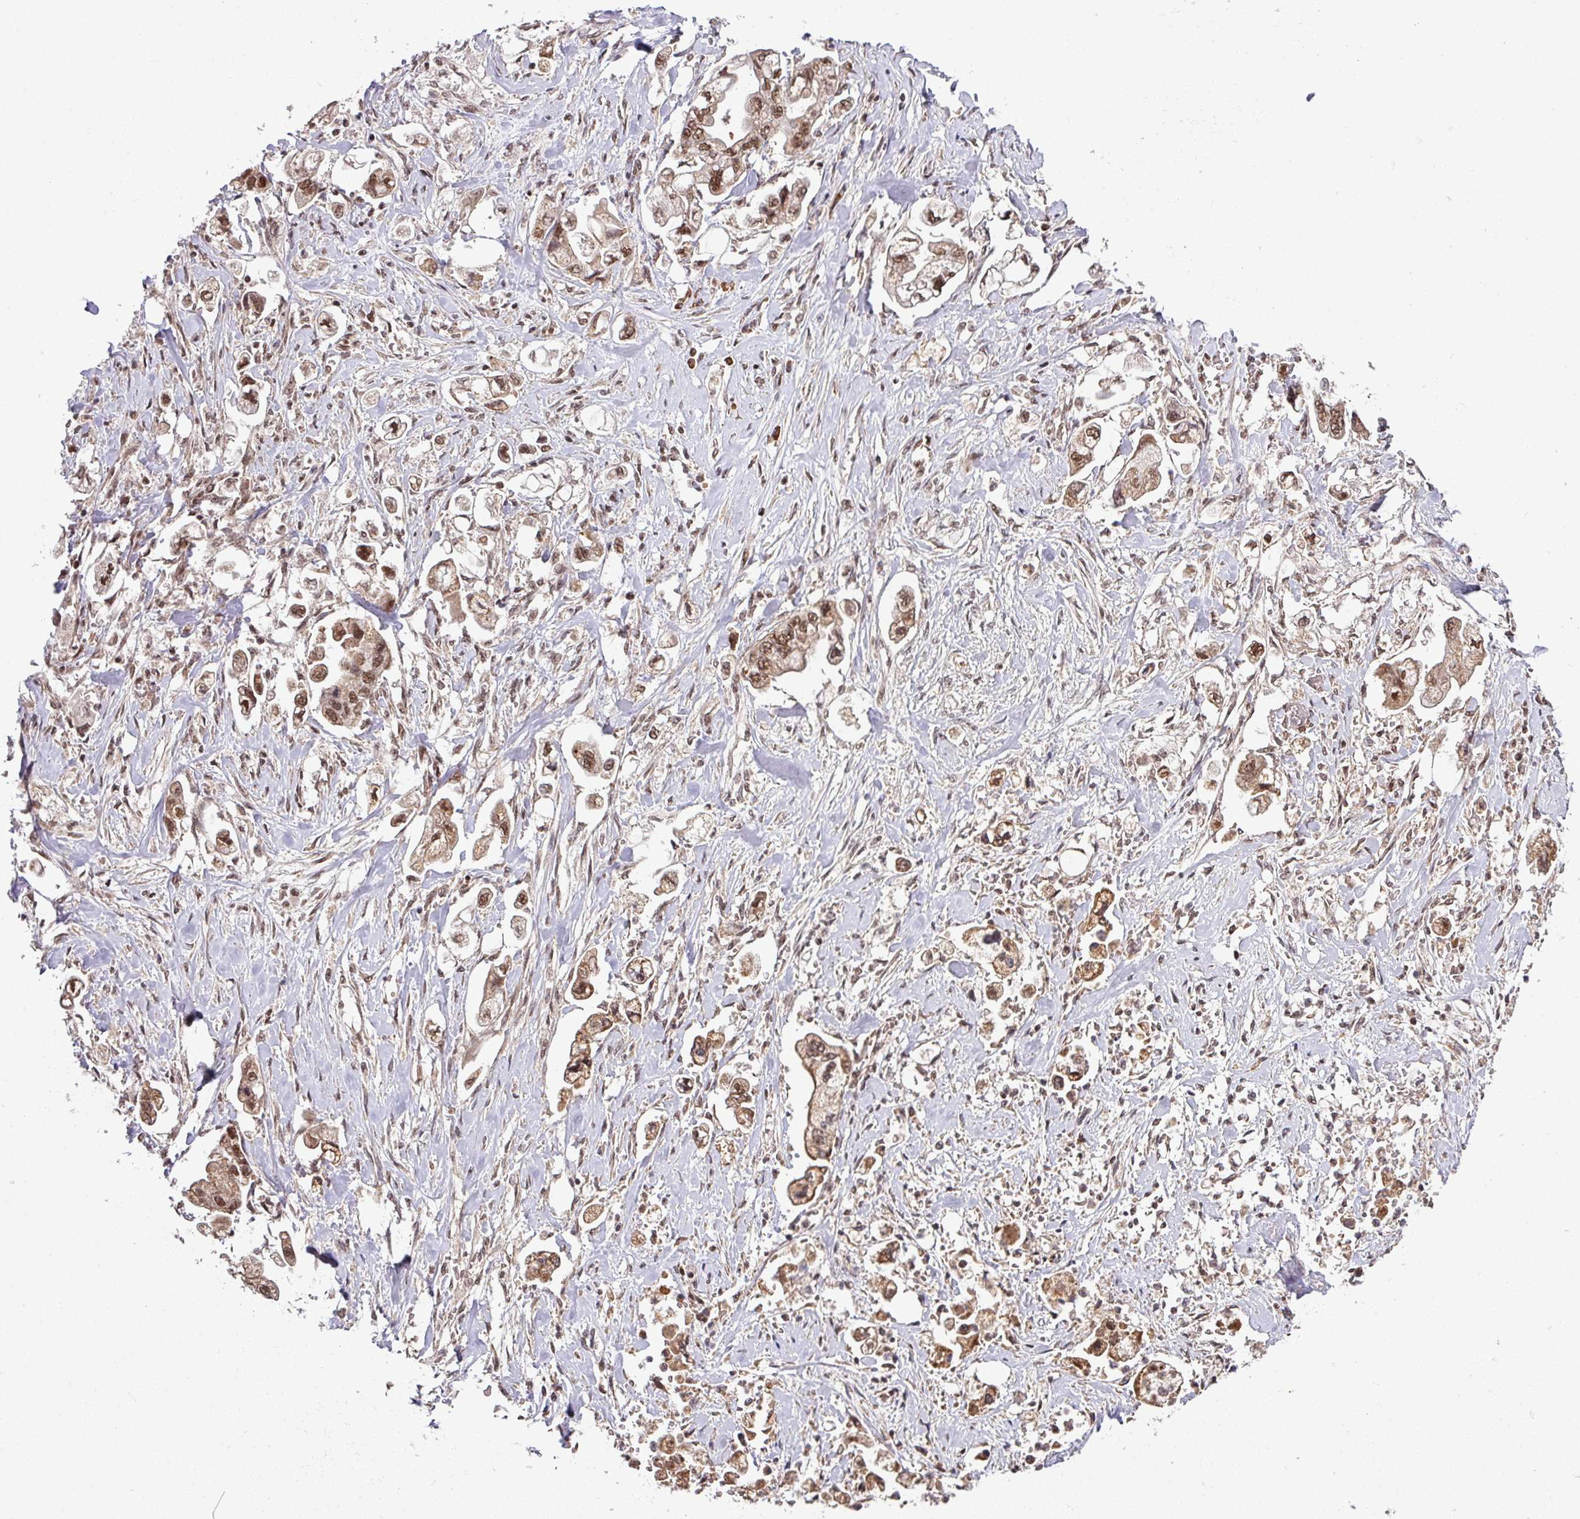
{"staining": {"intensity": "moderate", "quantity": ">75%", "location": "cytoplasmic/membranous,nuclear"}, "tissue": "stomach cancer", "cell_type": "Tumor cells", "image_type": "cancer", "snomed": [{"axis": "morphology", "description": "Adenocarcinoma, NOS"}, {"axis": "topography", "description": "Stomach"}], "caption": "Human stomach adenocarcinoma stained for a protein (brown) reveals moderate cytoplasmic/membranous and nuclear positive positivity in about >75% of tumor cells.", "gene": "PHF23", "patient": {"sex": "male", "age": 62}}